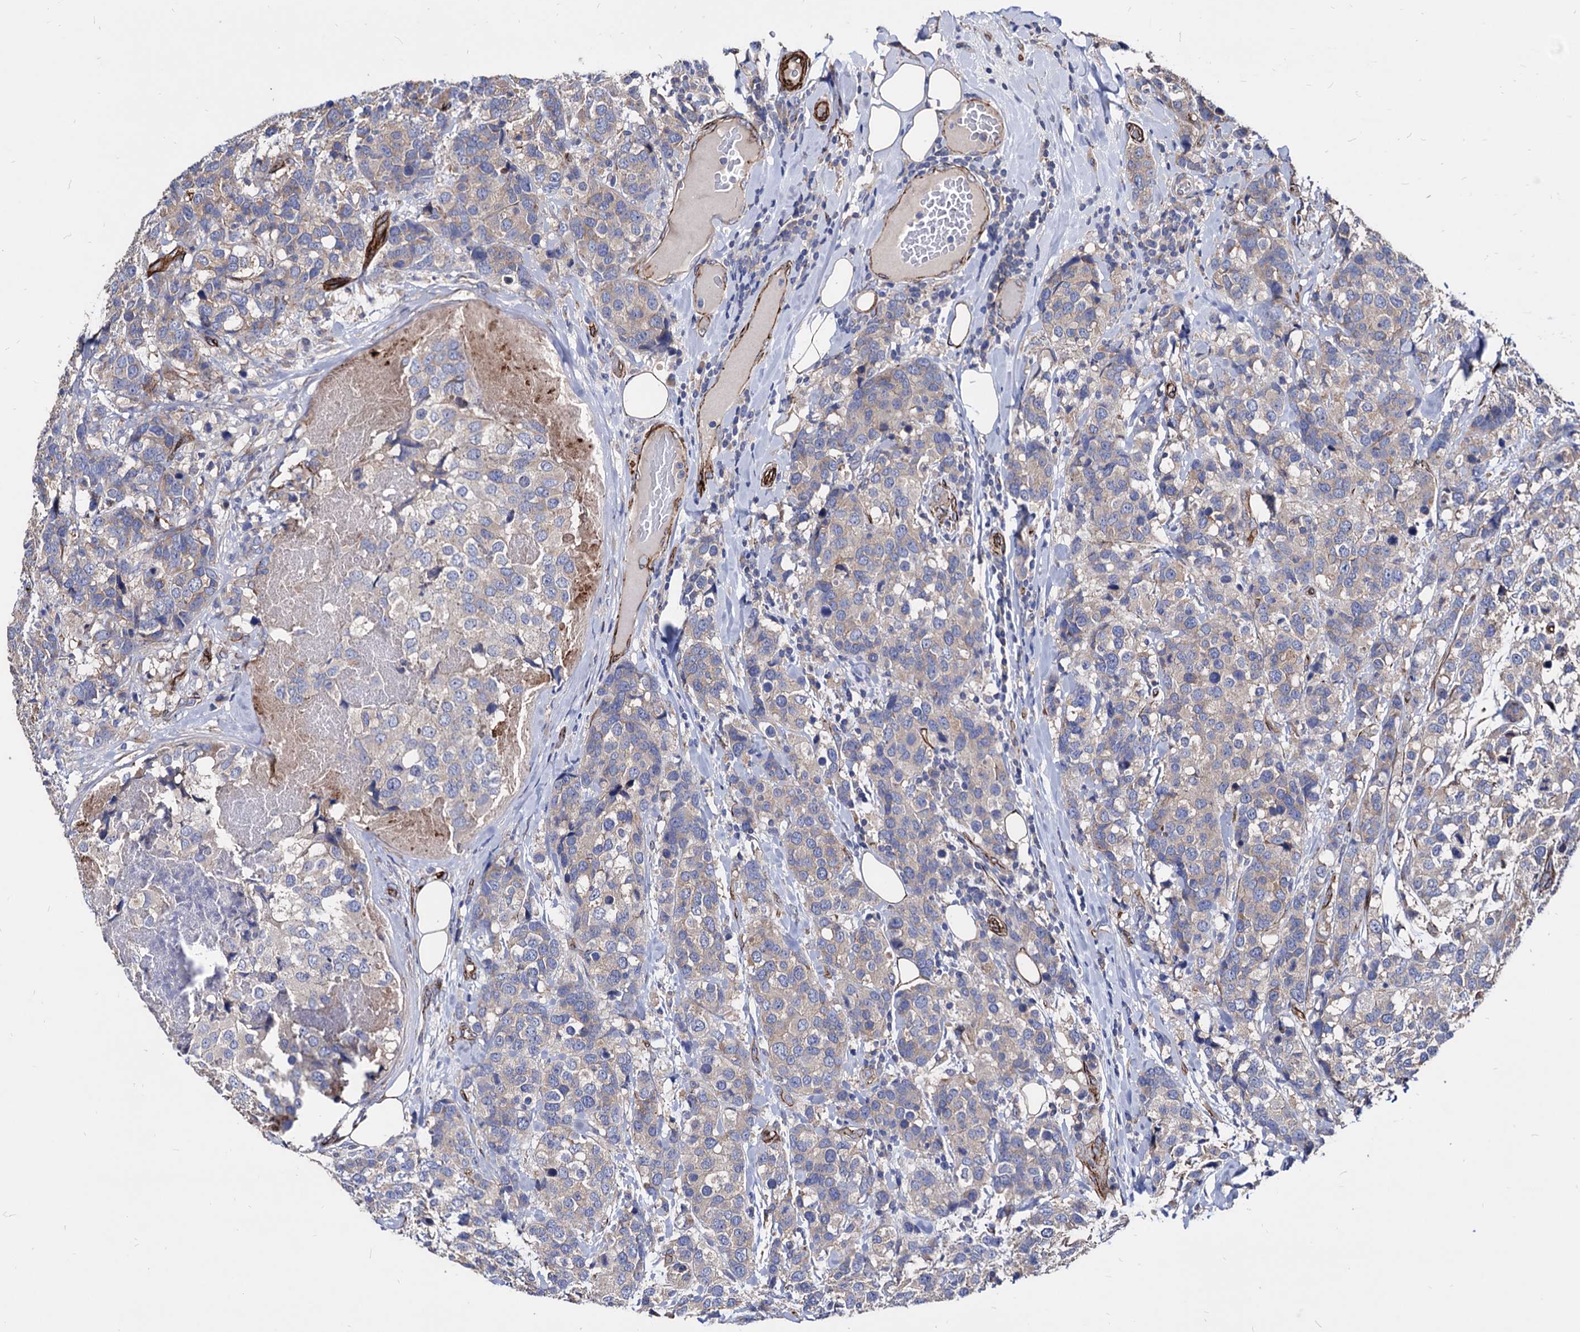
{"staining": {"intensity": "weak", "quantity": "<25%", "location": "cytoplasmic/membranous"}, "tissue": "breast cancer", "cell_type": "Tumor cells", "image_type": "cancer", "snomed": [{"axis": "morphology", "description": "Lobular carcinoma"}, {"axis": "topography", "description": "Breast"}], "caption": "Breast cancer was stained to show a protein in brown. There is no significant positivity in tumor cells.", "gene": "WDR11", "patient": {"sex": "female", "age": 59}}